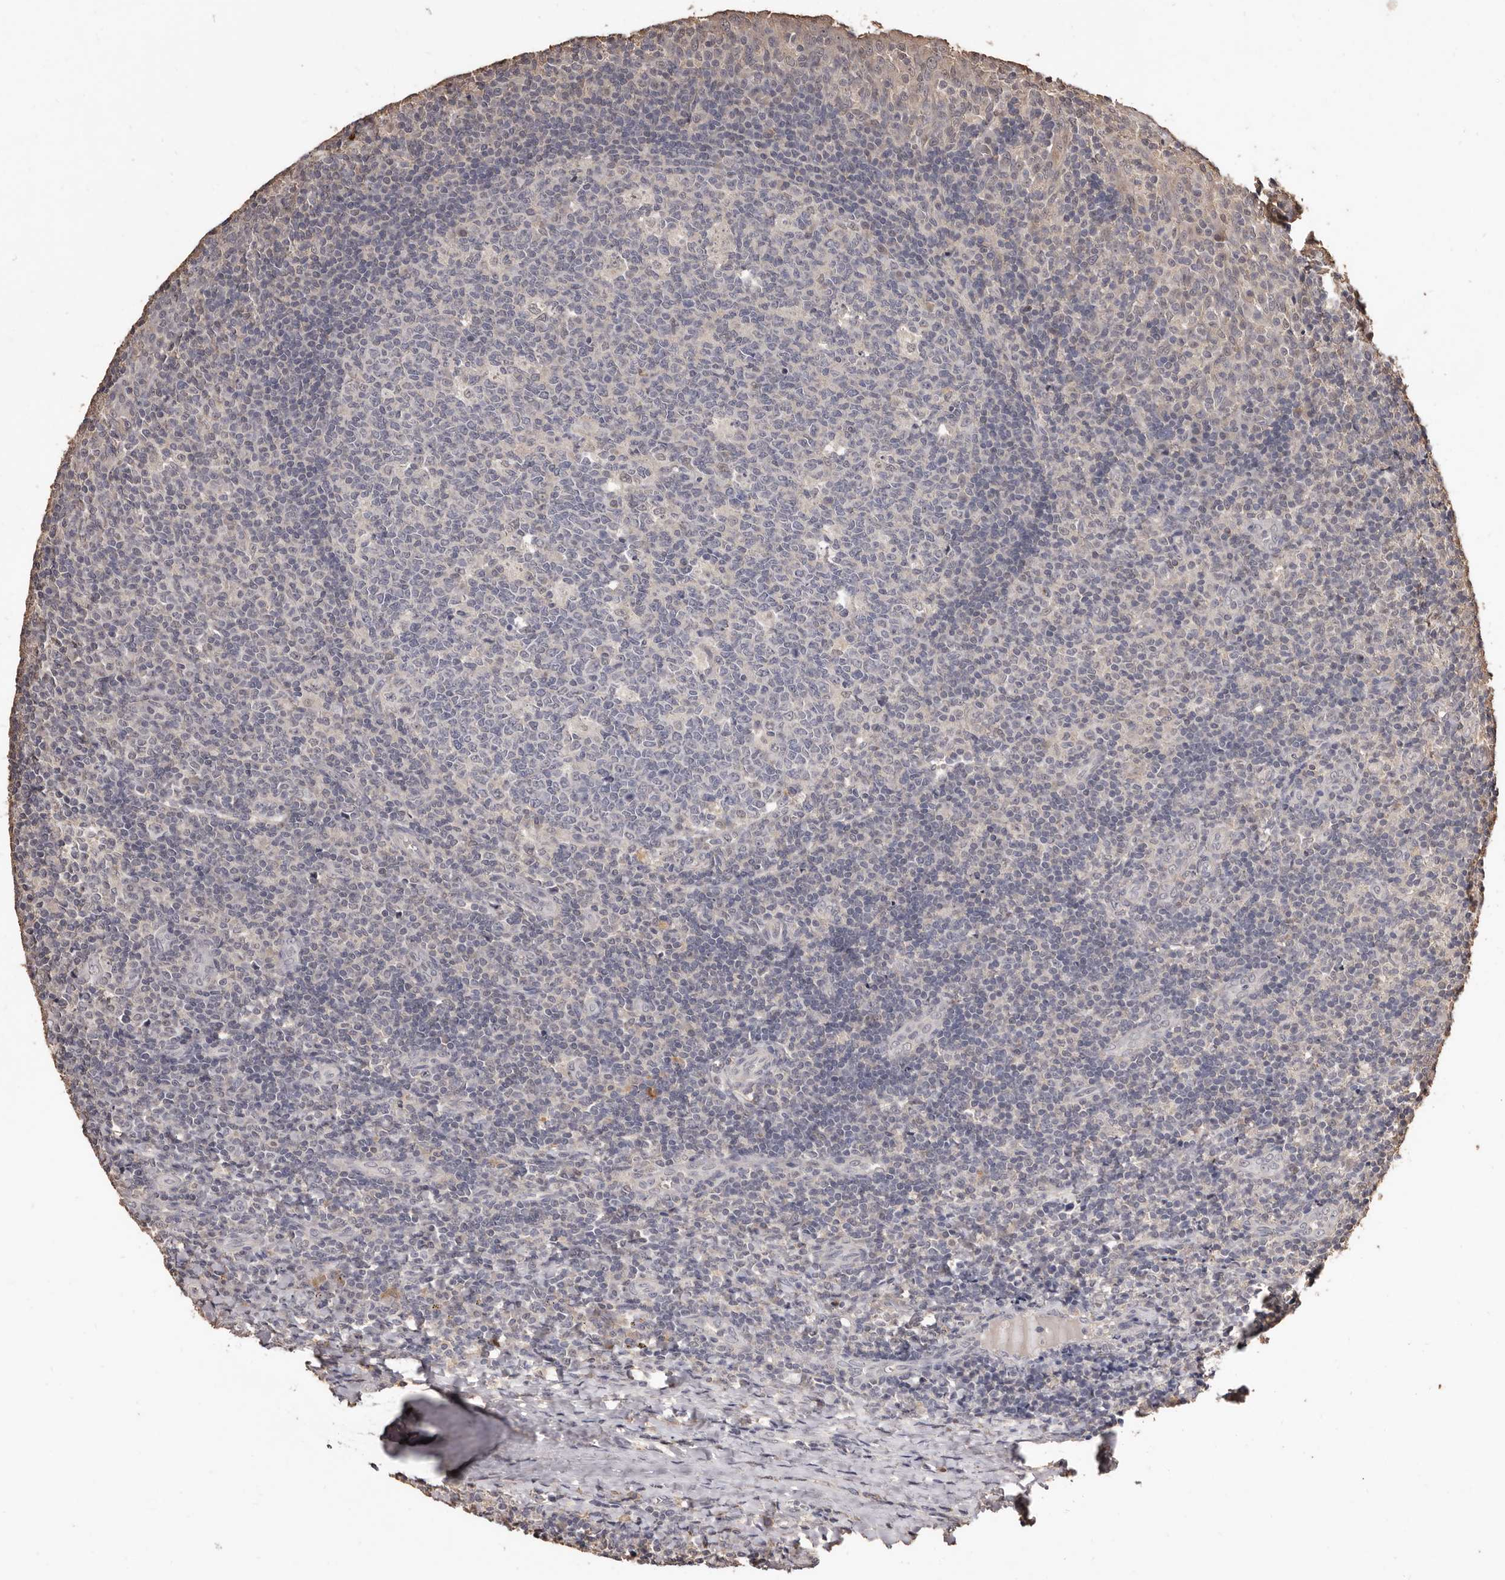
{"staining": {"intensity": "negative", "quantity": "none", "location": "none"}, "tissue": "tonsil", "cell_type": "Germinal center cells", "image_type": "normal", "snomed": [{"axis": "morphology", "description": "Normal tissue, NOS"}, {"axis": "topography", "description": "Tonsil"}], "caption": "Immunohistochemistry (IHC) photomicrograph of benign tonsil: tonsil stained with DAB demonstrates no significant protein positivity in germinal center cells. Nuclei are stained in blue.", "gene": "INAVA", "patient": {"sex": "female", "age": 19}}